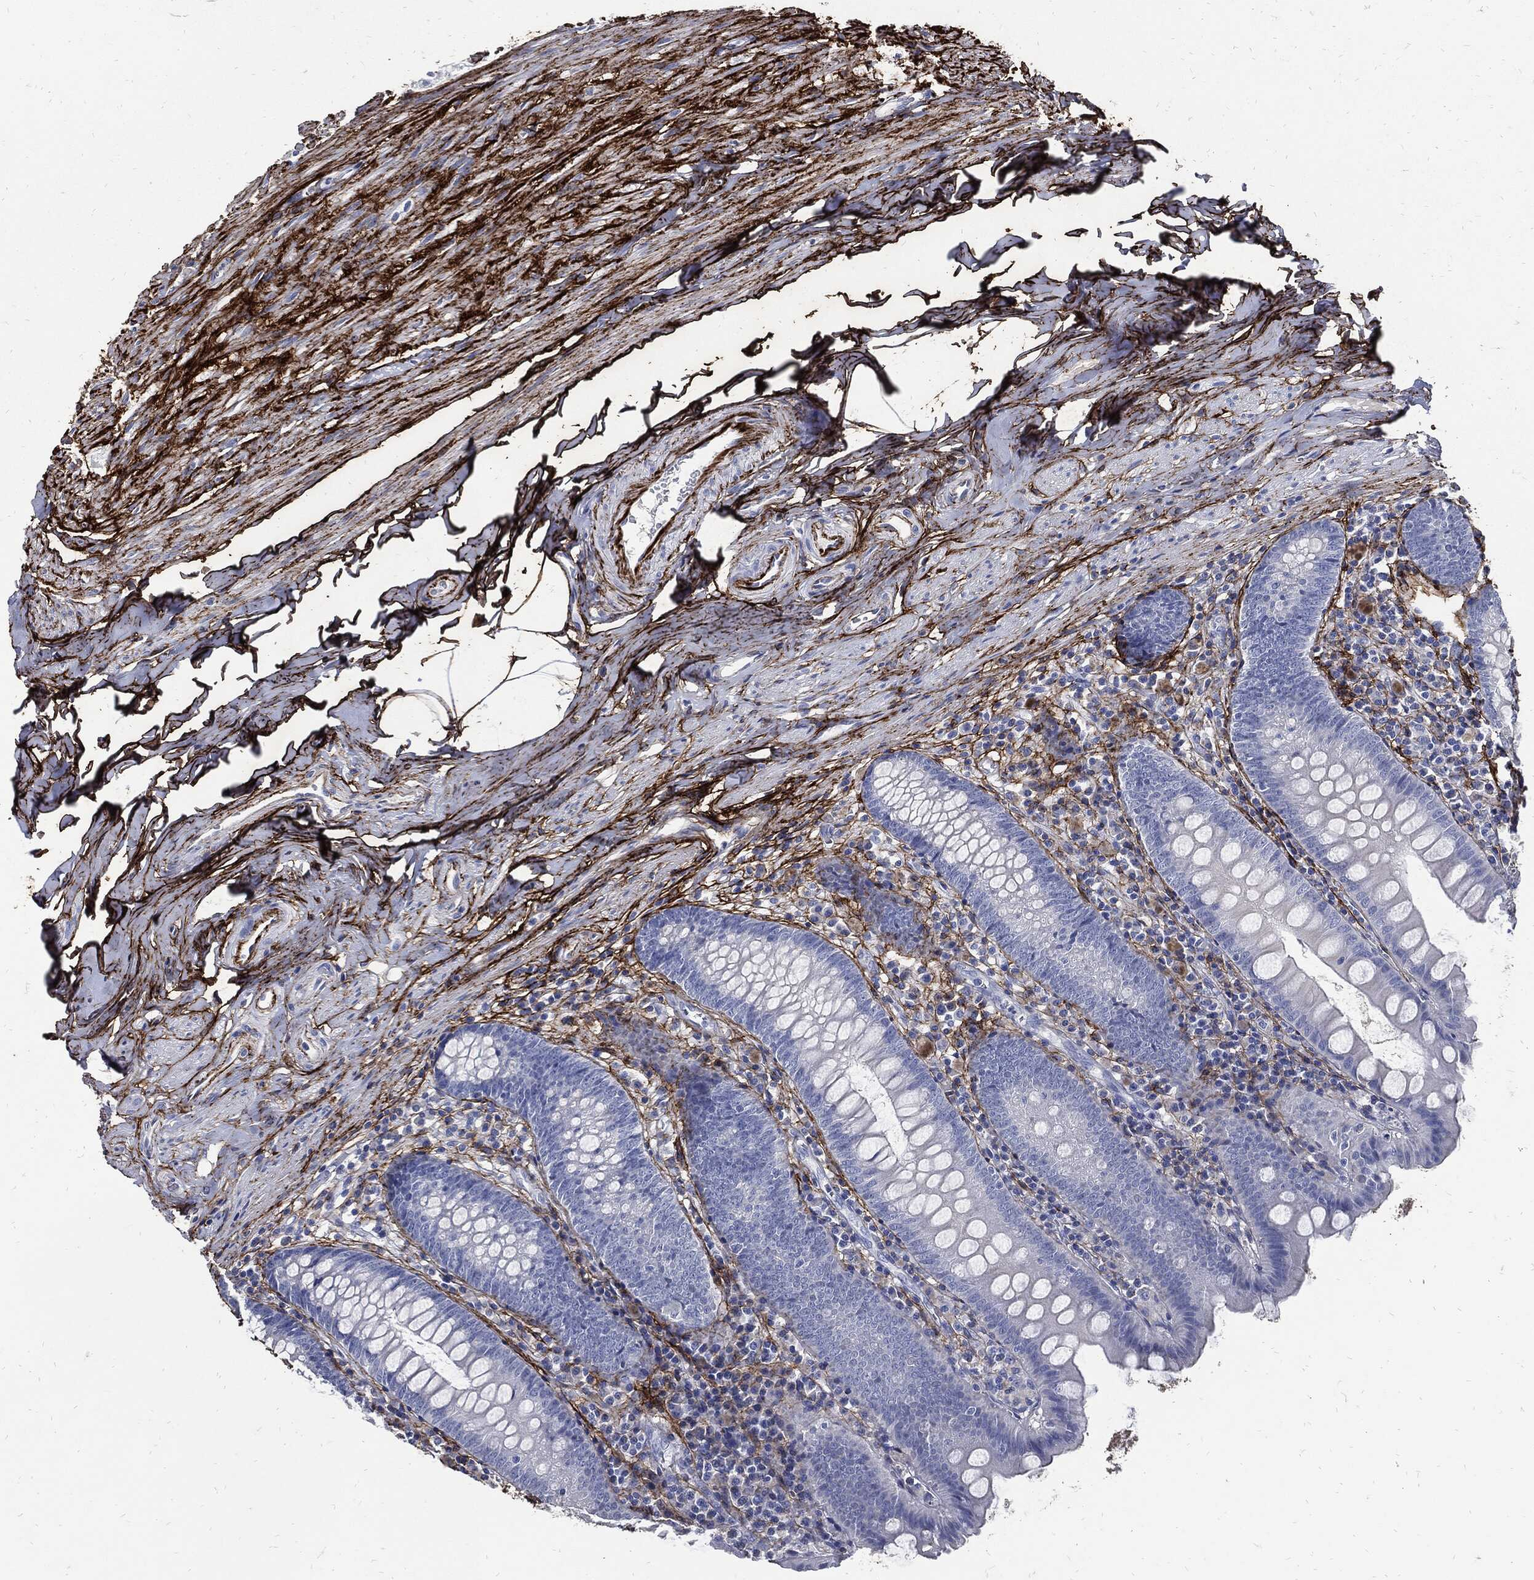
{"staining": {"intensity": "negative", "quantity": "none", "location": "none"}, "tissue": "appendix", "cell_type": "Glandular cells", "image_type": "normal", "snomed": [{"axis": "morphology", "description": "Normal tissue, NOS"}, {"axis": "topography", "description": "Appendix"}], "caption": "Glandular cells are negative for brown protein staining in benign appendix. Brightfield microscopy of immunohistochemistry stained with DAB (3,3'-diaminobenzidine) (brown) and hematoxylin (blue), captured at high magnification.", "gene": "FBN1", "patient": {"sex": "female", "age": 82}}